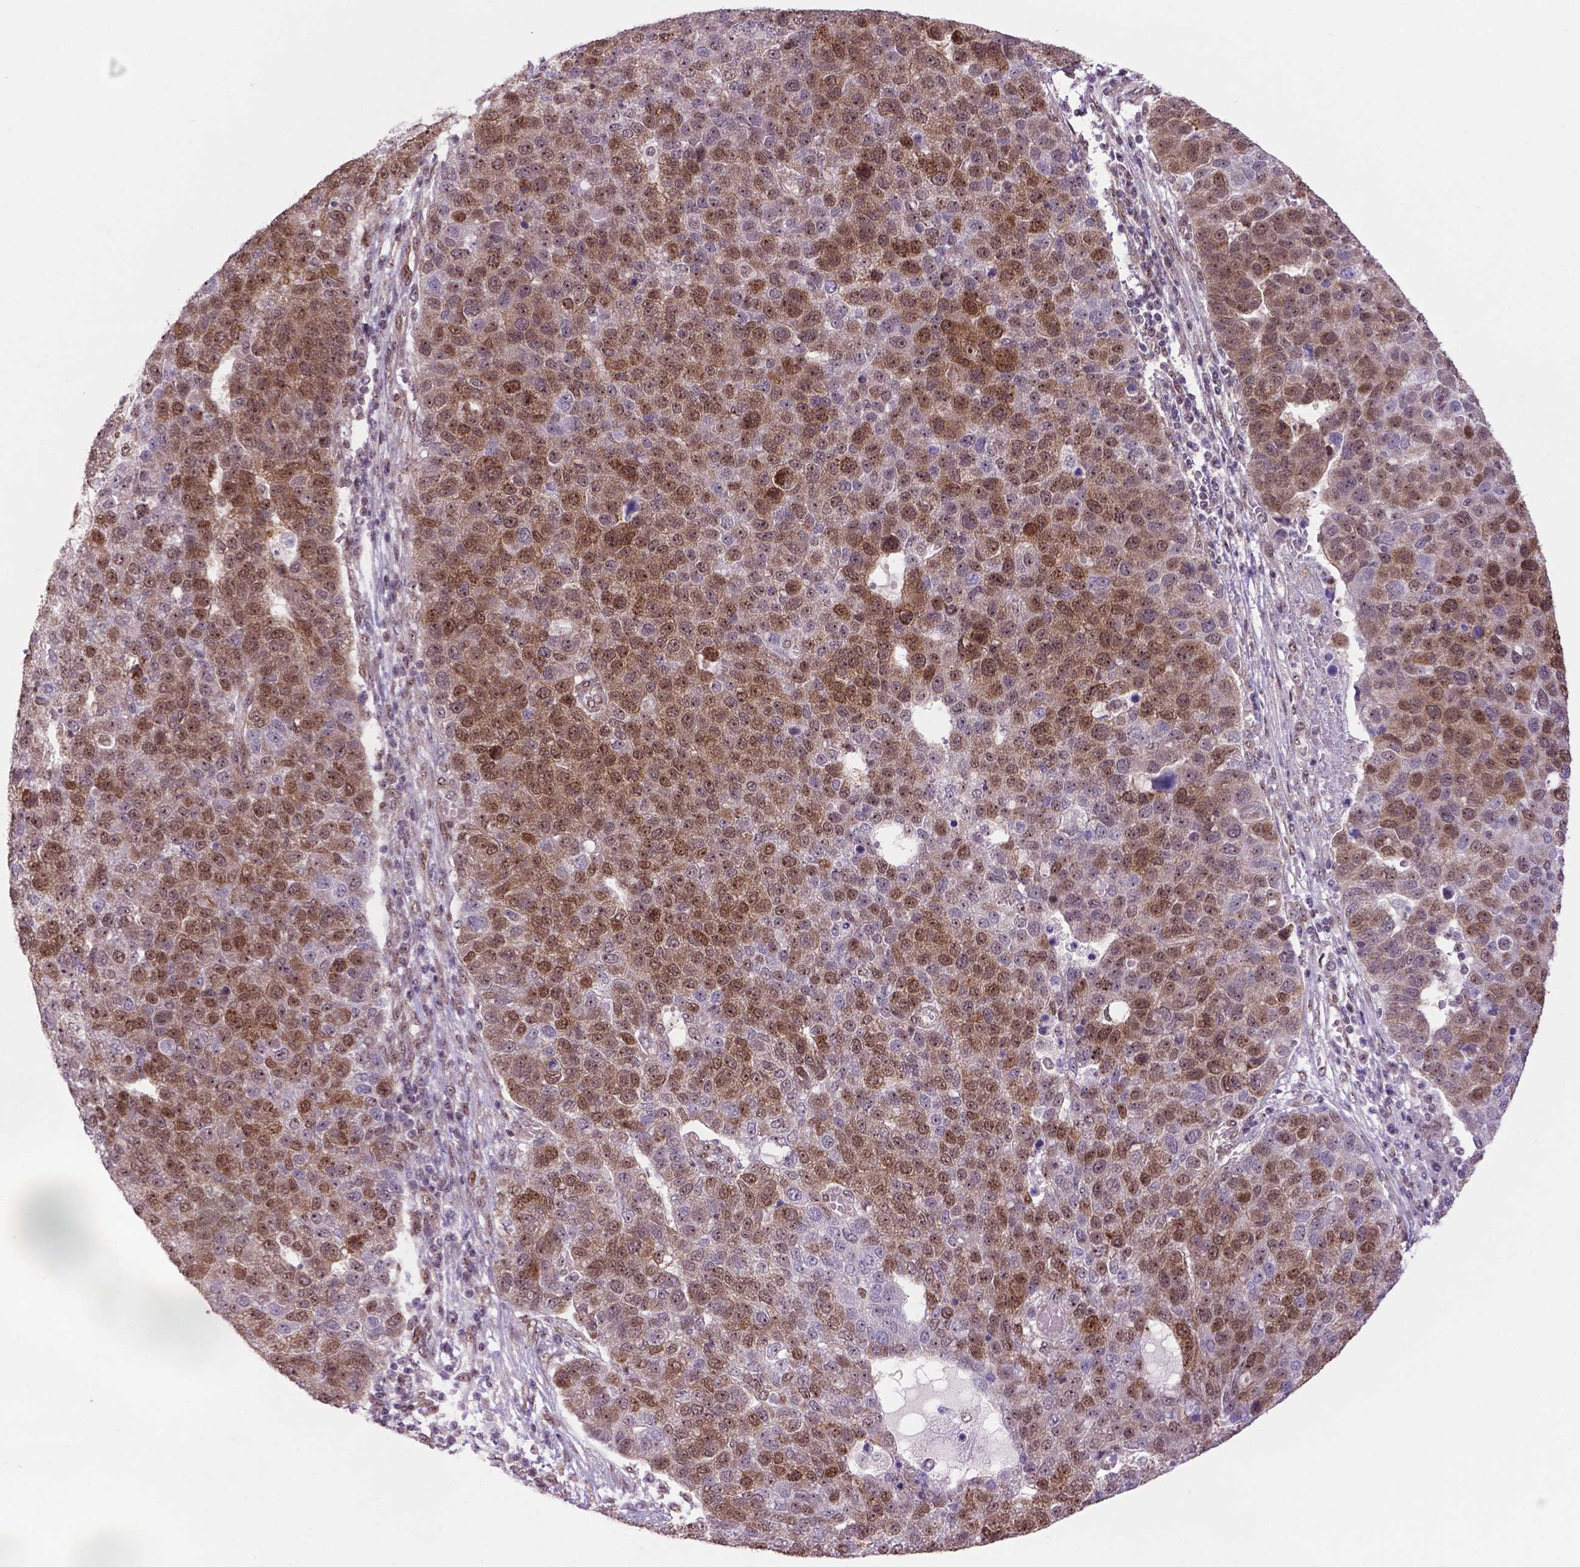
{"staining": {"intensity": "moderate", "quantity": "25%-75%", "location": "nuclear"}, "tissue": "pancreatic cancer", "cell_type": "Tumor cells", "image_type": "cancer", "snomed": [{"axis": "morphology", "description": "Adenocarcinoma, NOS"}, {"axis": "topography", "description": "Pancreas"}], "caption": "Human pancreatic adenocarcinoma stained for a protein (brown) reveals moderate nuclear positive expression in about 25%-75% of tumor cells.", "gene": "CSNK2A1", "patient": {"sex": "female", "age": 61}}